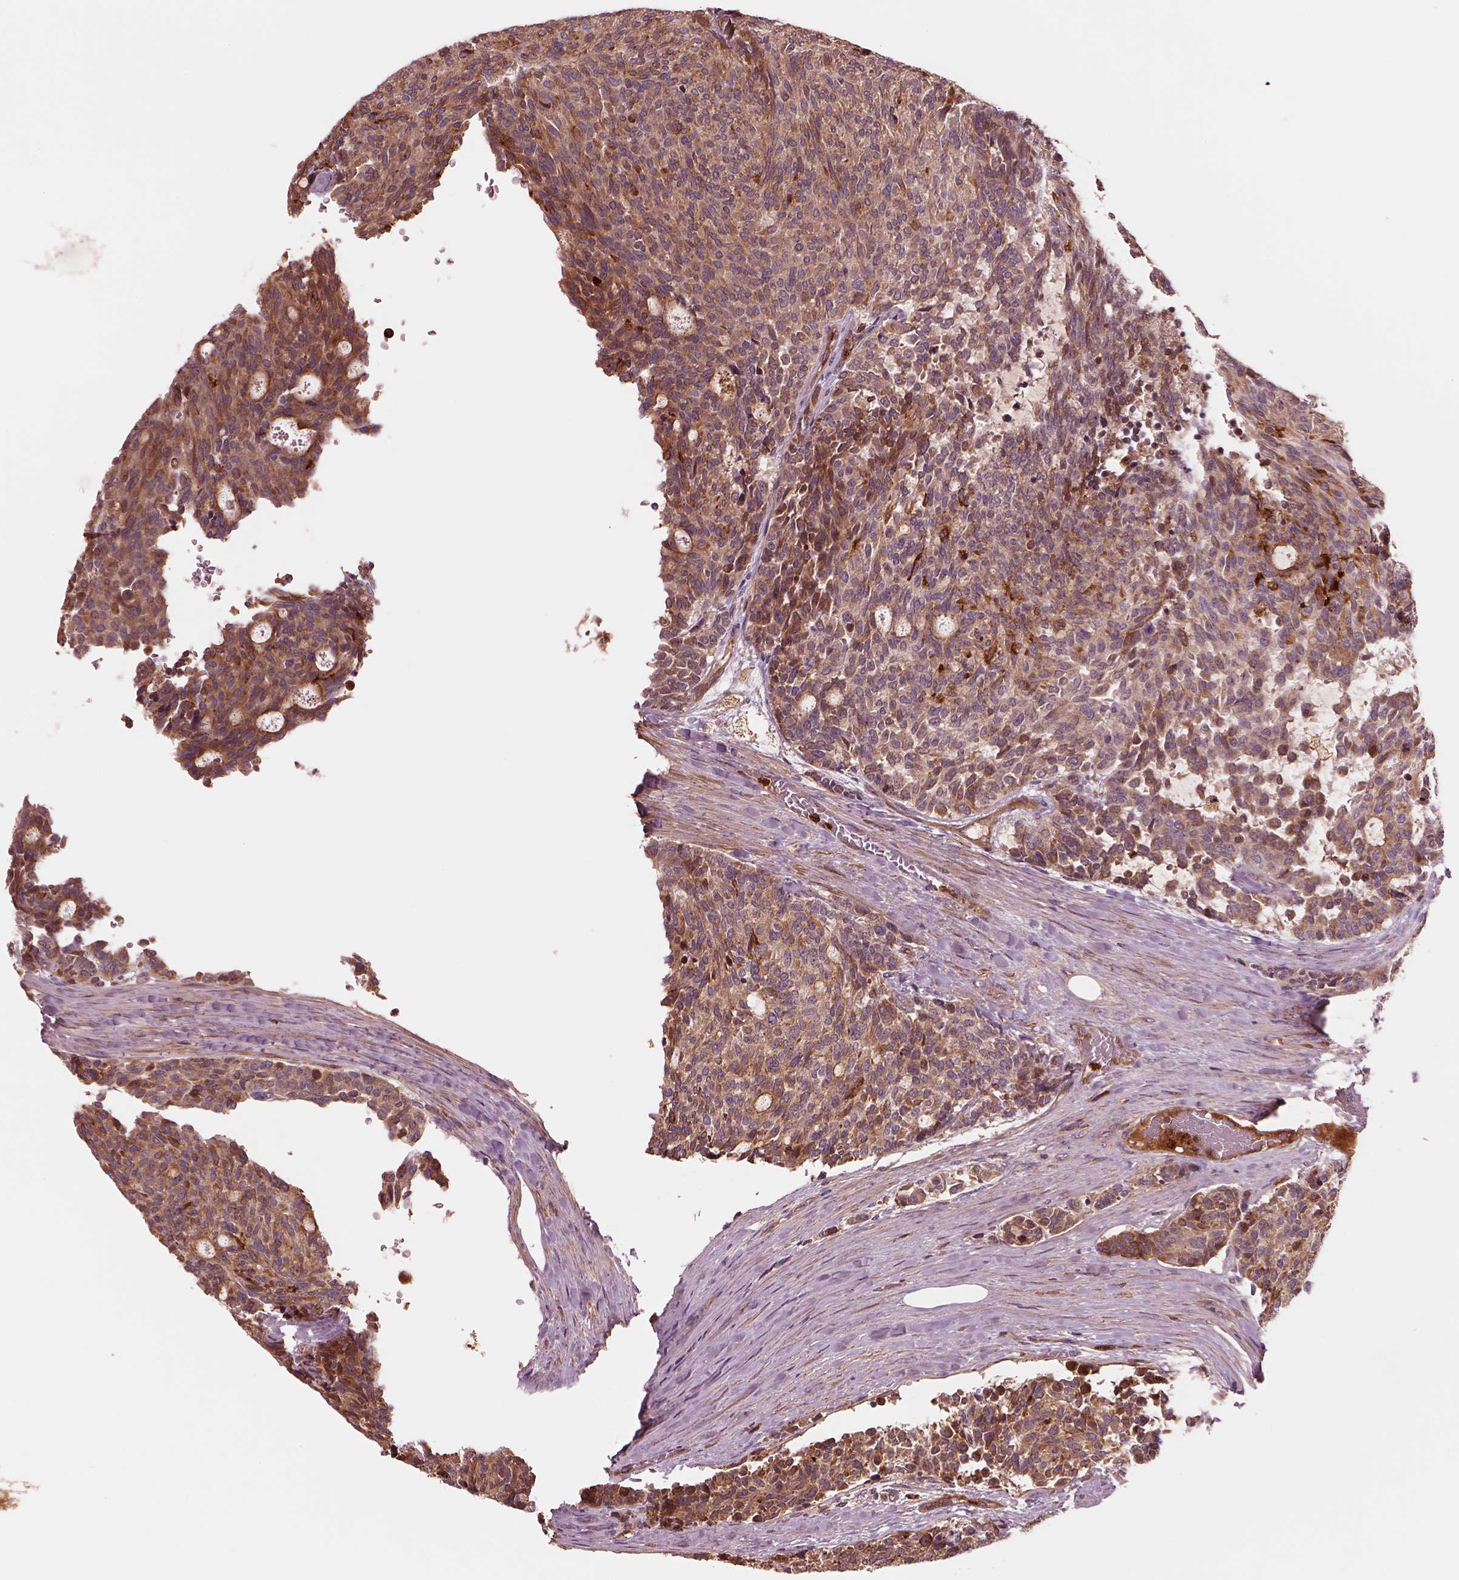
{"staining": {"intensity": "strong", "quantity": "<25%", "location": "cytoplasmic/membranous"}, "tissue": "carcinoid", "cell_type": "Tumor cells", "image_type": "cancer", "snomed": [{"axis": "morphology", "description": "Carcinoid, malignant, NOS"}, {"axis": "topography", "description": "Pancreas"}], "caption": "High-magnification brightfield microscopy of carcinoid (malignant) stained with DAB (3,3'-diaminobenzidine) (brown) and counterstained with hematoxylin (blue). tumor cells exhibit strong cytoplasmic/membranous positivity is present in approximately<25% of cells. The protein is stained brown, and the nuclei are stained in blue (DAB (3,3'-diaminobenzidine) IHC with brightfield microscopy, high magnification).", "gene": "ASCC2", "patient": {"sex": "female", "age": 54}}